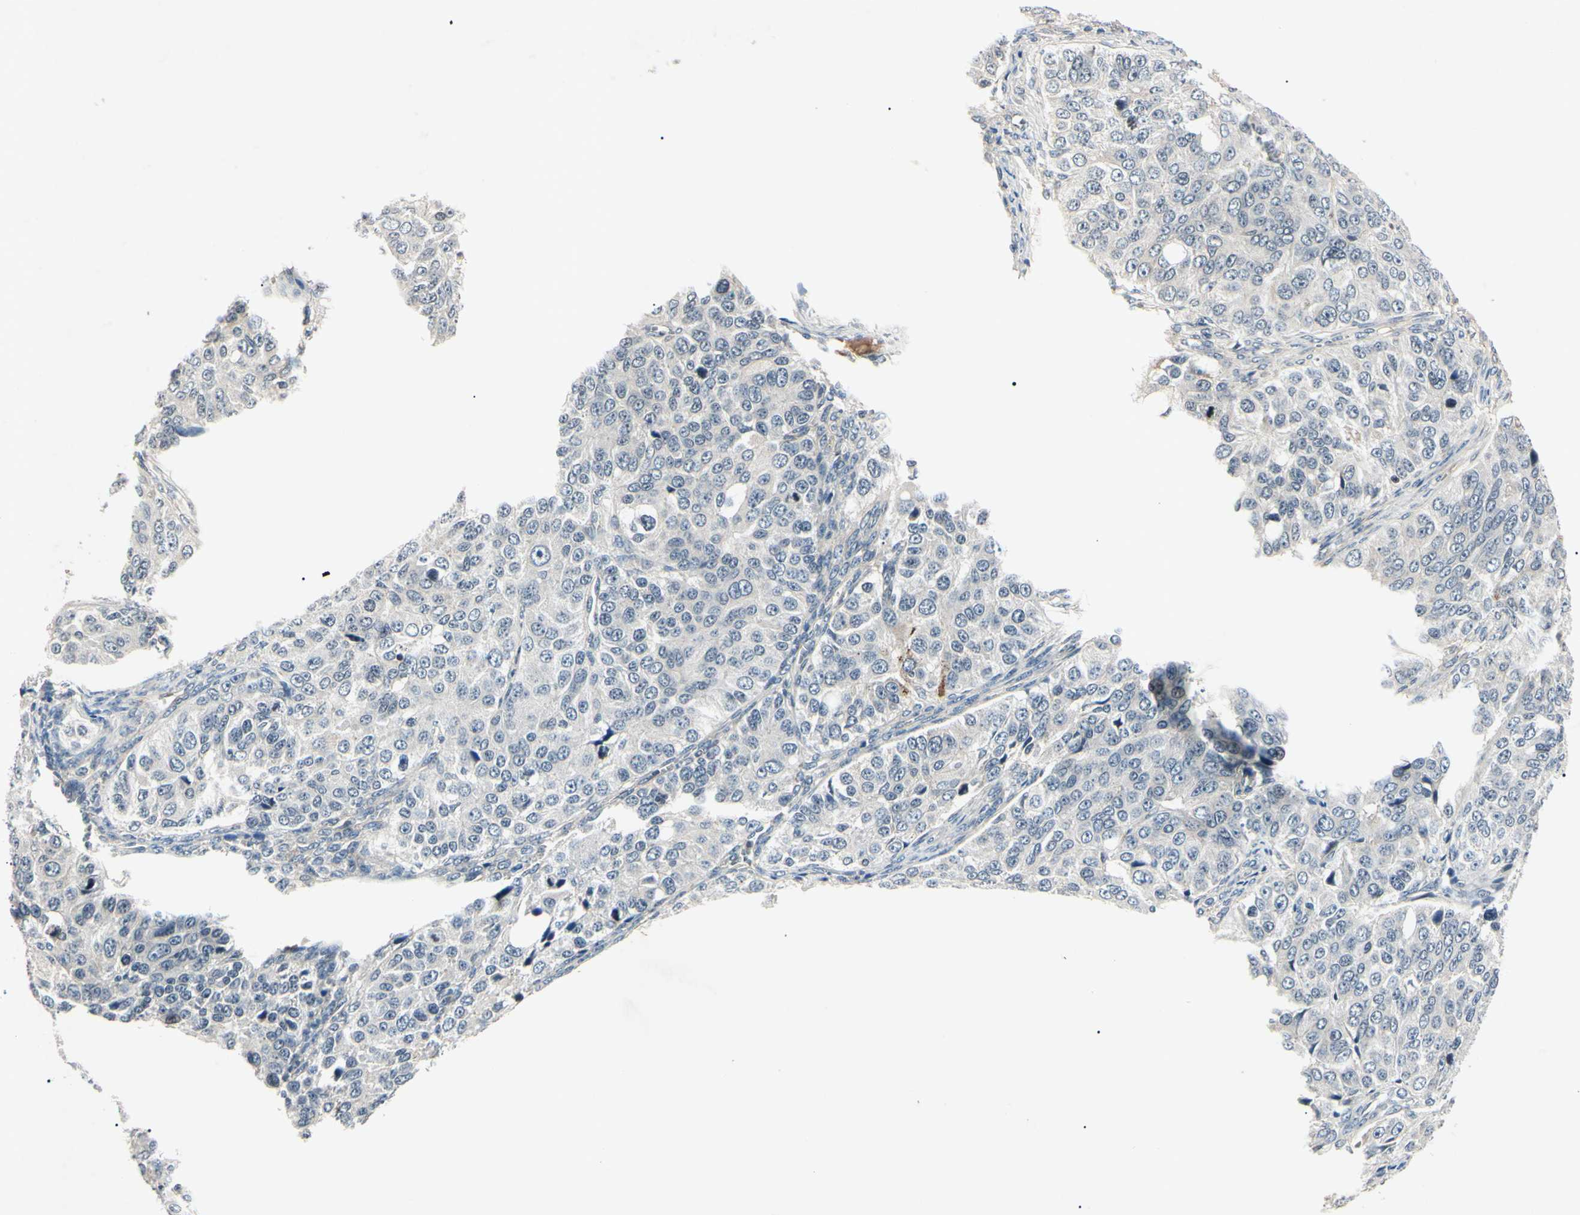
{"staining": {"intensity": "negative", "quantity": "none", "location": "none"}, "tissue": "ovarian cancer", "cell_type": "Tumor cells", "image_type": "cancer", "snomed": [{"axis": "morphology", "description": "Carcinoma, endometroid"}, {"axis": "topography", "description": "Ovary"}], "caption": "Immunohistochemistry (IHC) histopathology image of human ovarian cancer (endometroid carcinoma) stained for a protein (brown), which demonstrates no staining in tumor cells.", "gene": "AEBP1", "patient": {"sex": "female", "age": 51}}